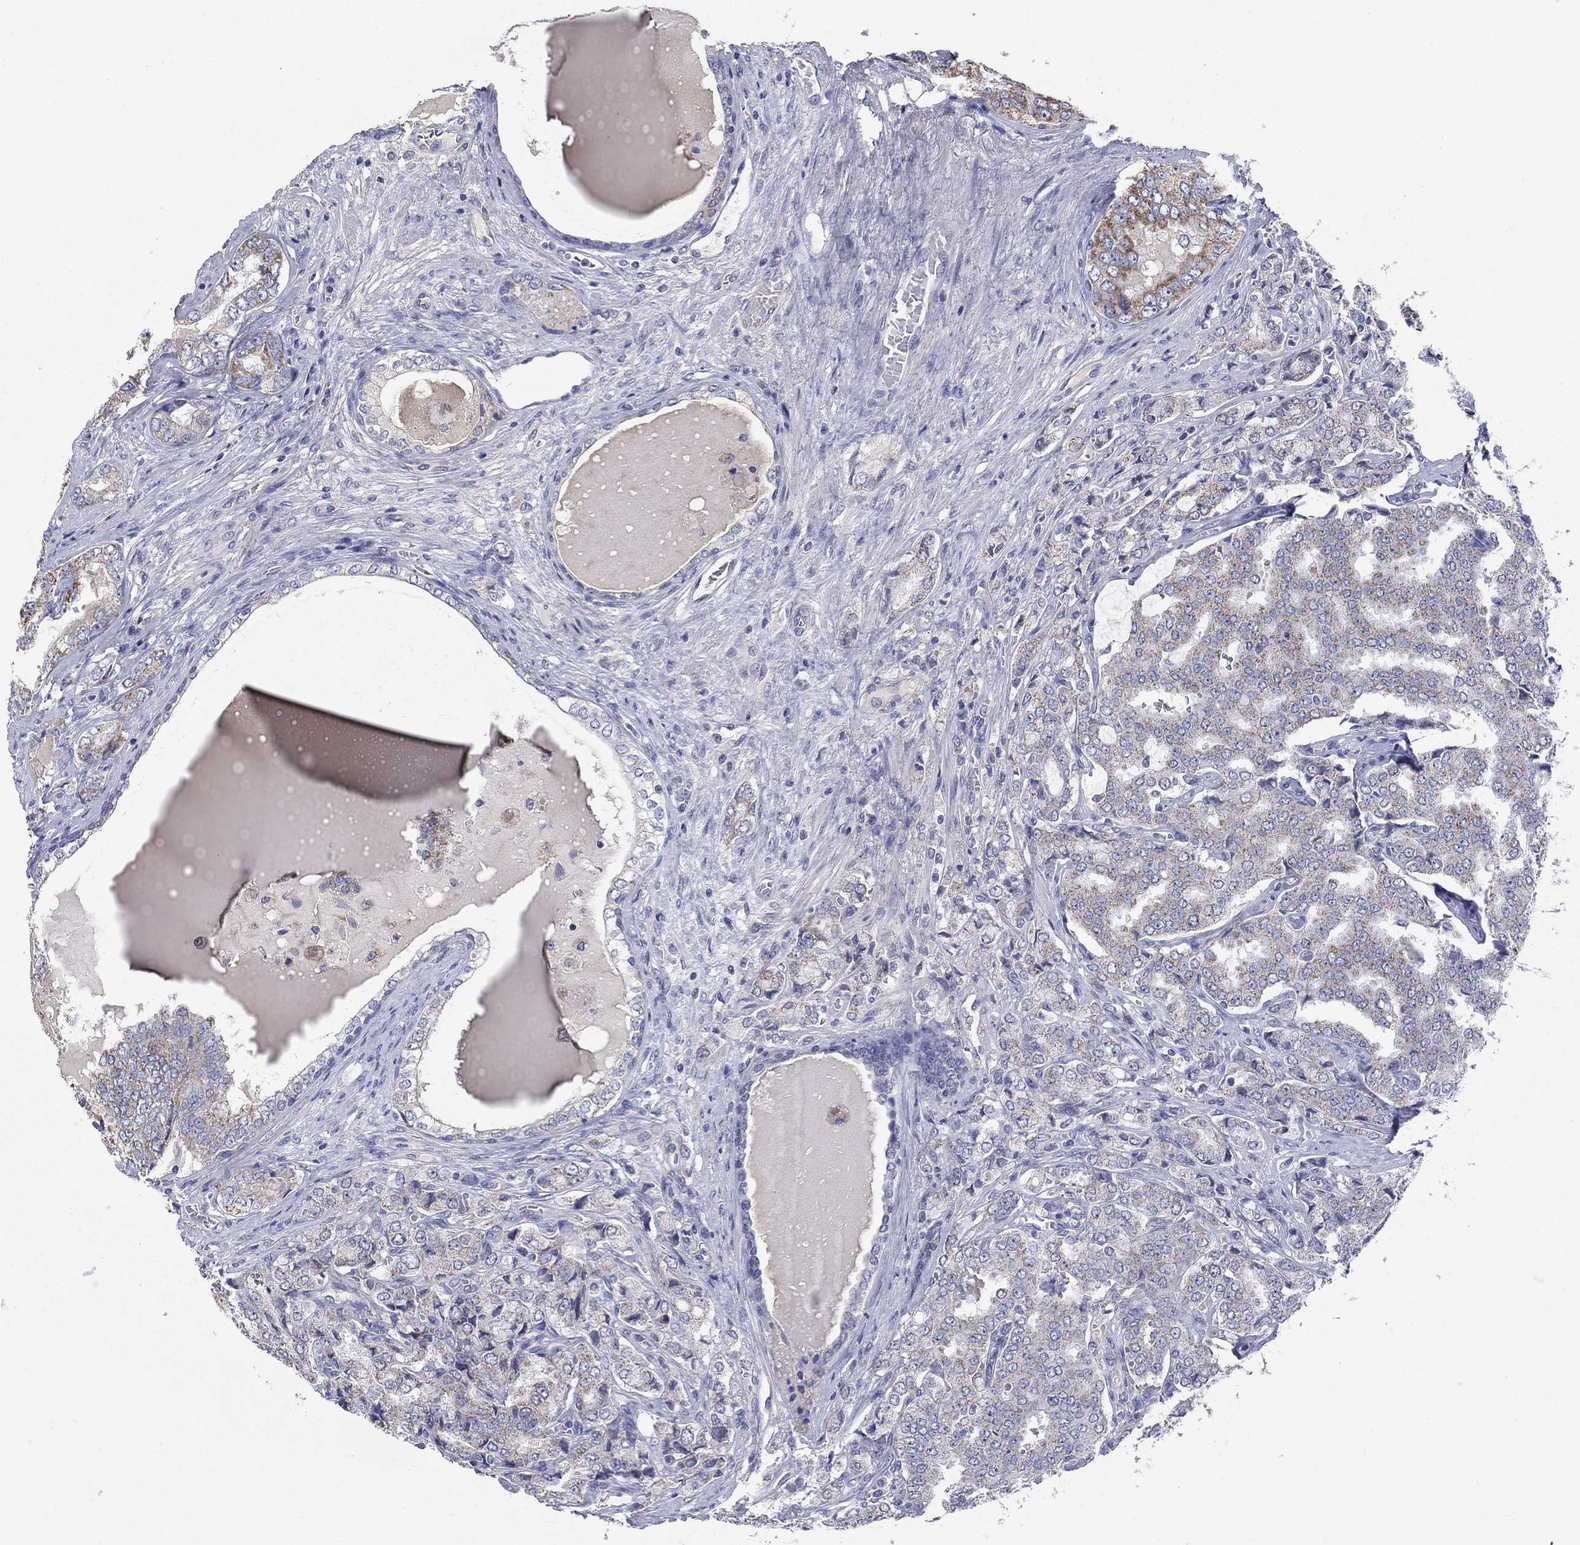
{"staining": {"intensity": "moderate", "quantity": ">75%", "location": "cytoplasmic/membranous"}, "tissue": "prostate cancer", "cell_type": "Tumor cells", "image_type": "cancer", "snomed": [{"axis": "morphology", "description": "Adenocarcinoma, NOS"}, {"axis": "topography", "description": "Prostate"}], "caption": "Protein expression analysis of prostate adenocarcinoma displays moderate cytoplasmic/membranous staining in approximately >75% of tumor cells.", "gene": "CLVS1", "patient": {"sex": "male", "age": 65}}